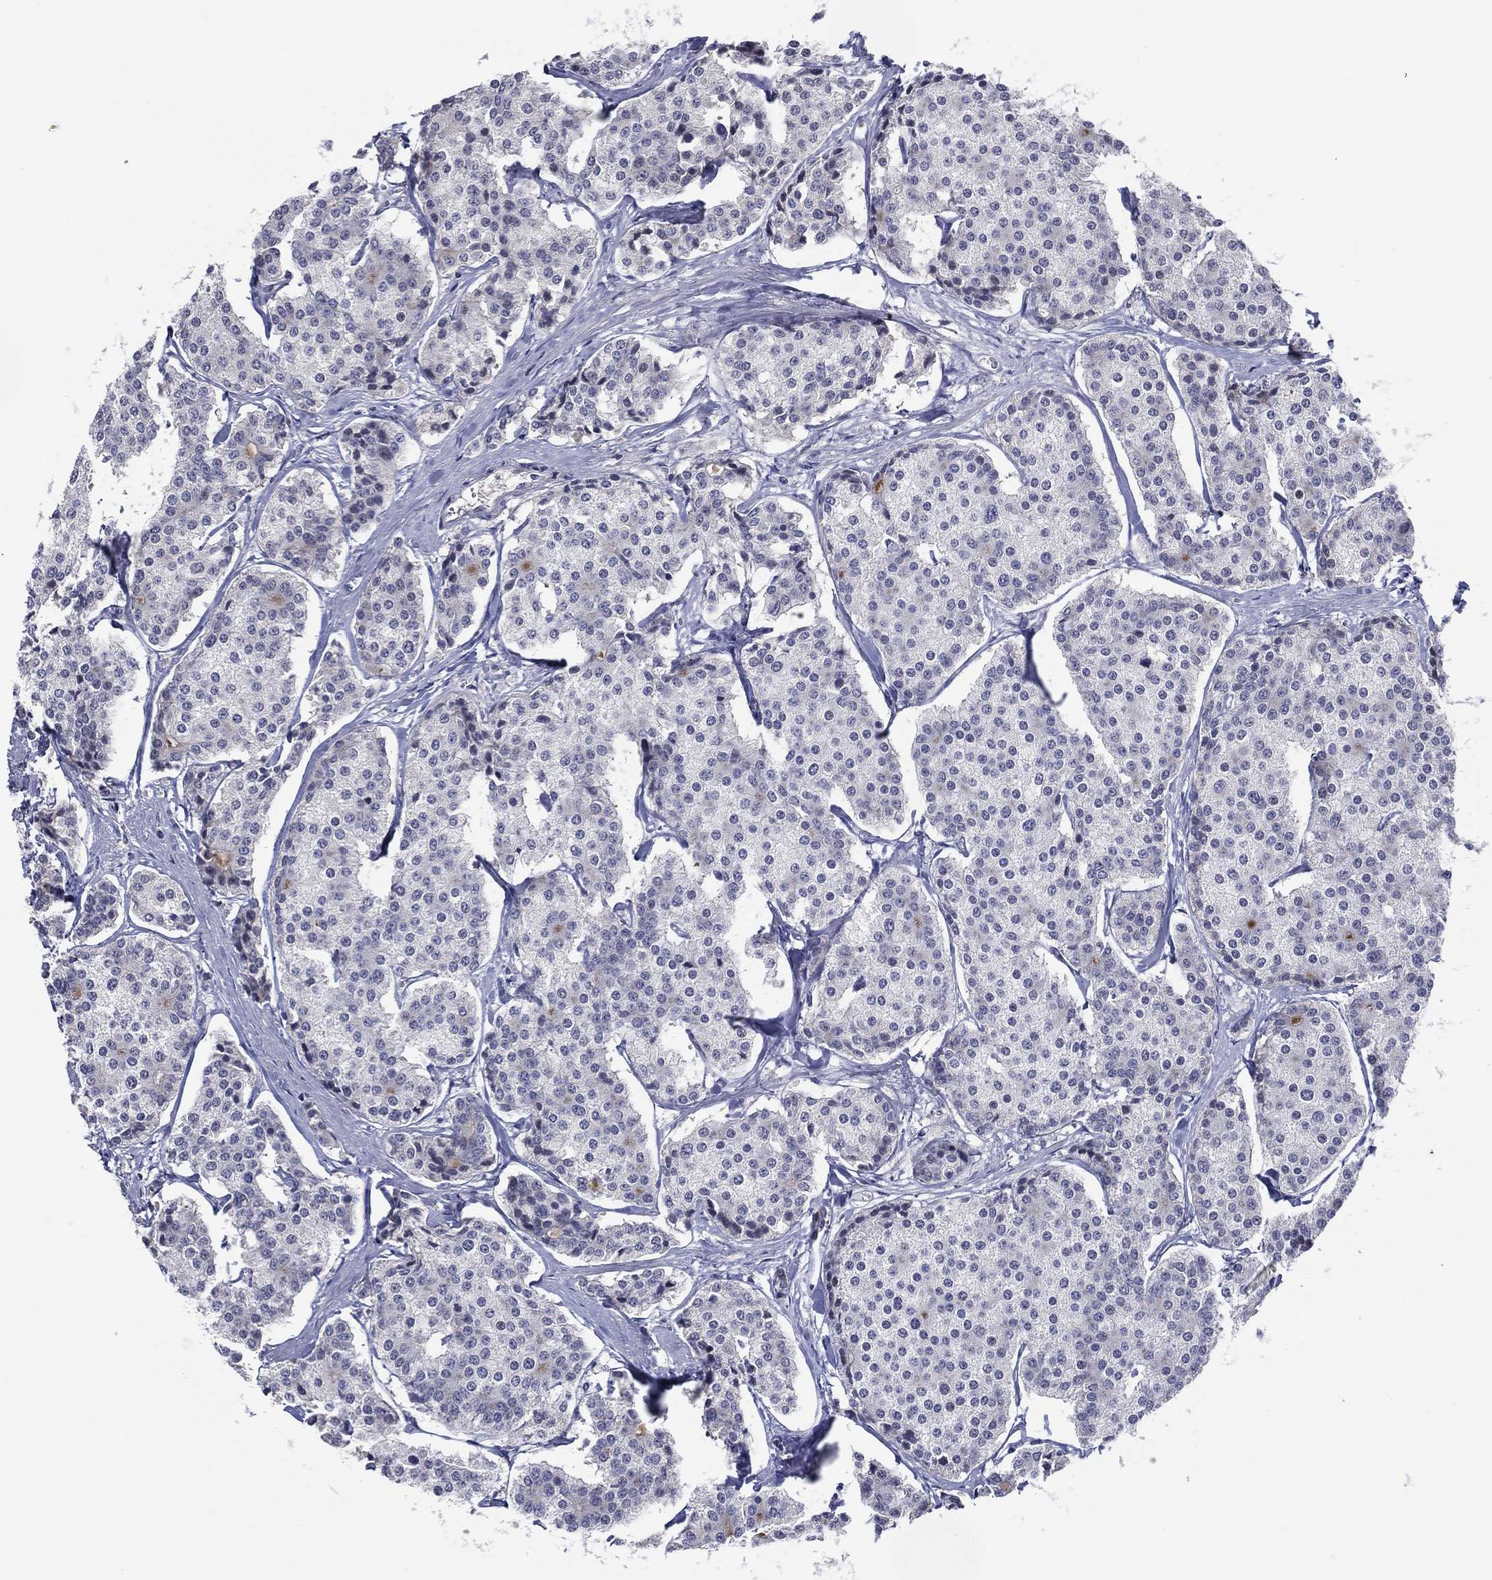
{"staining": {"intensity": "negative", "quantity": "none", "location": "none"}, "tissue": "carcinoid", "cell_type": "Tumor cells", "image_type": "cancer", "snomed": [{"axis": "morphology", "description": "Carcinoid, malignant, NOS"}, {"axis": "topography", "description": "Small intestine"}], "caption": "Tumor cells are negative for protein expression in human carcinoid. (DAB (3,3'-diaminobenzidine) IHC with hematoxylin counter stain).", "gene": "TRIM31", "patient": {"sex": "female", "age": 65}}